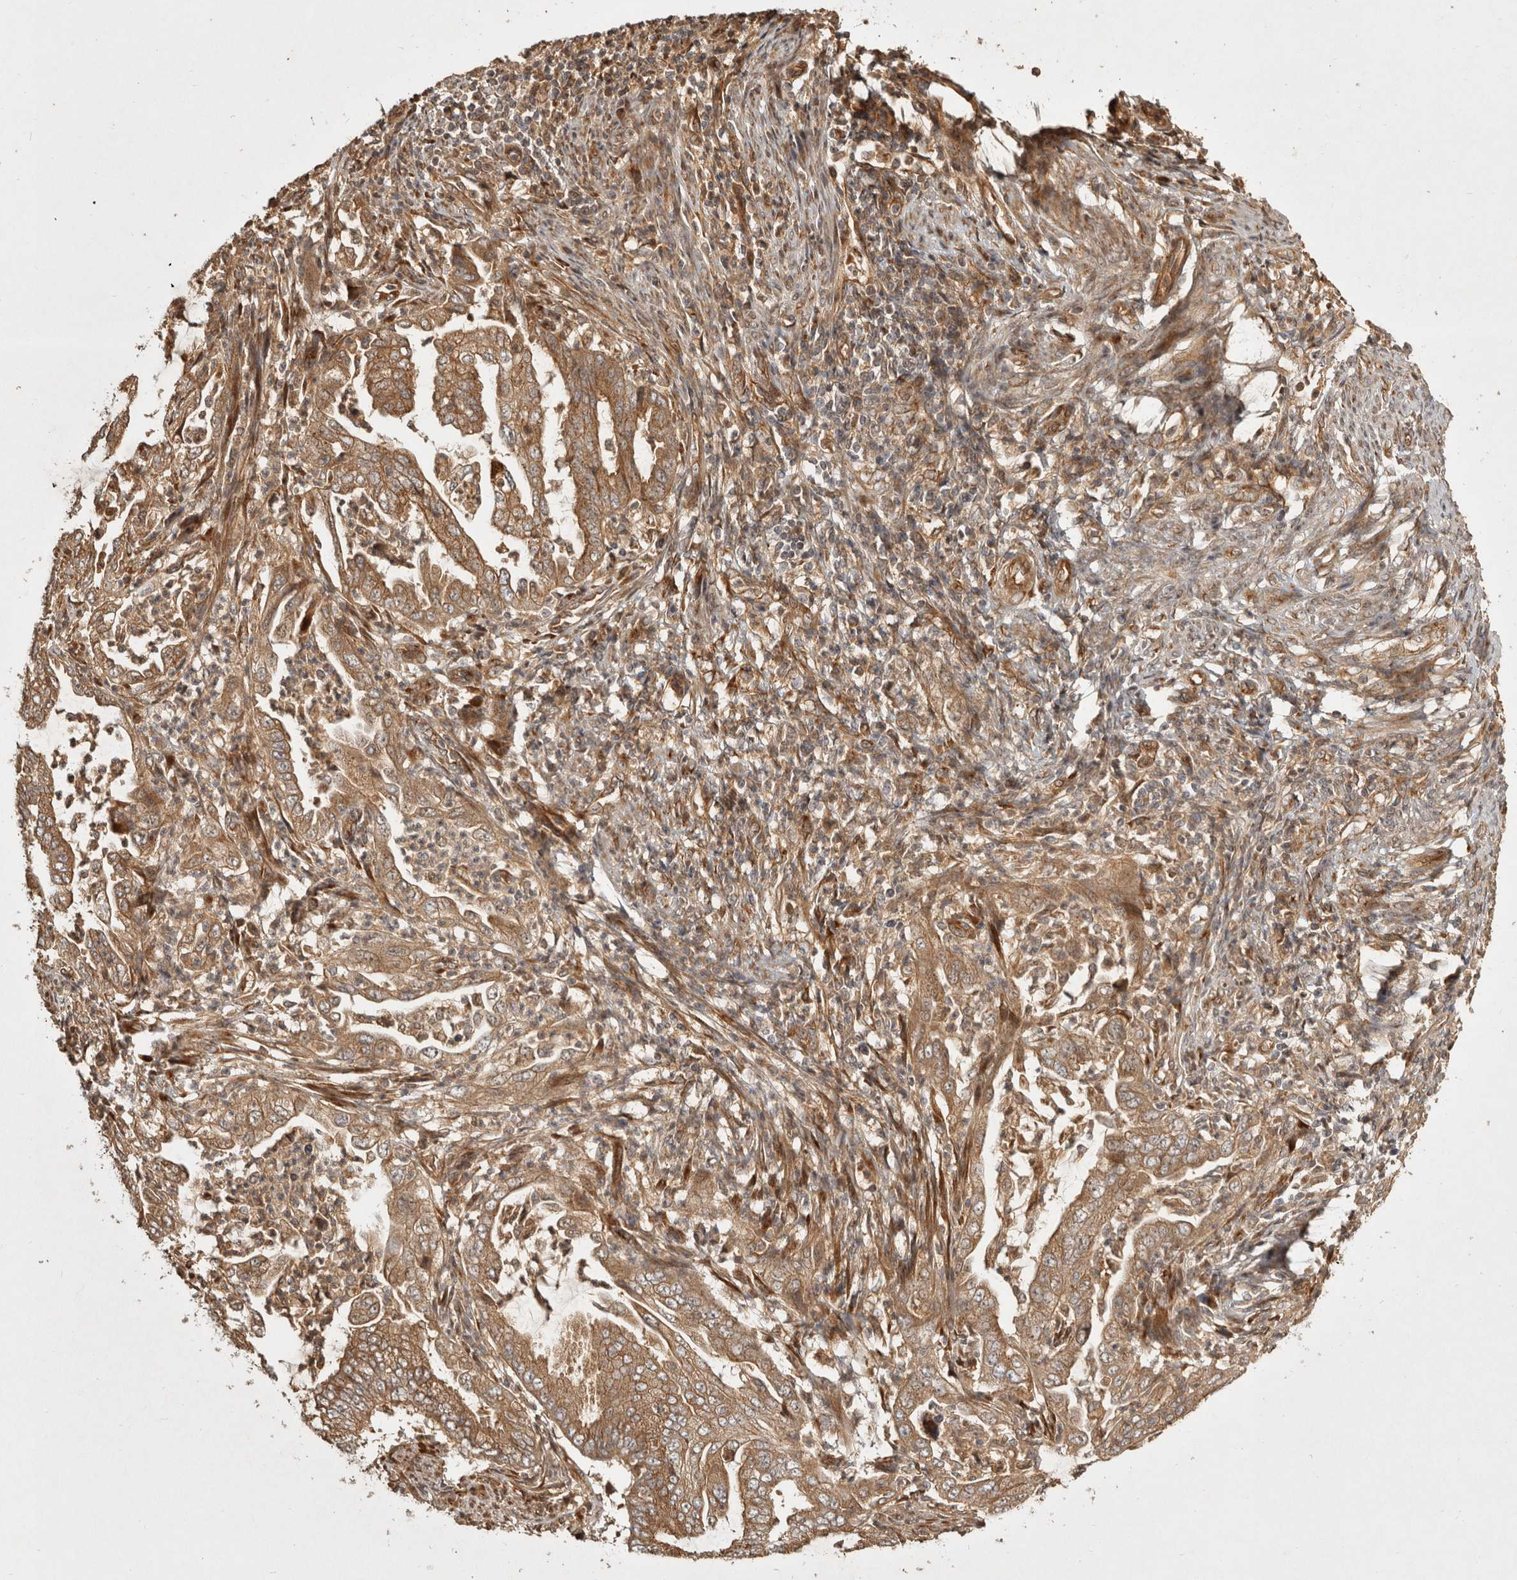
{"staining": {"intensity": "moderate", "quantity": ">75%", "location": "cytoplasmic/membranous"}, "tissue": "endometrial cancer", "cell_type": "Tumor cells", "image_type": "cancer", "snomed": [{"axis": "morphology", "description": "Adenocarcinoma, NOS"}, {"axis": "topography", "description": "Endometrium"}], "caption": "The immunohistochemical stain shows moderate cytoplasmic/membranous expression in tumor cells of endometrial adenocarcinoma tissue. (brown staining indicates protein expression, while blue staining denotes nuclei).", "gene": "CAMSAP2", "patient": {"sex": "female", "age": 51}}